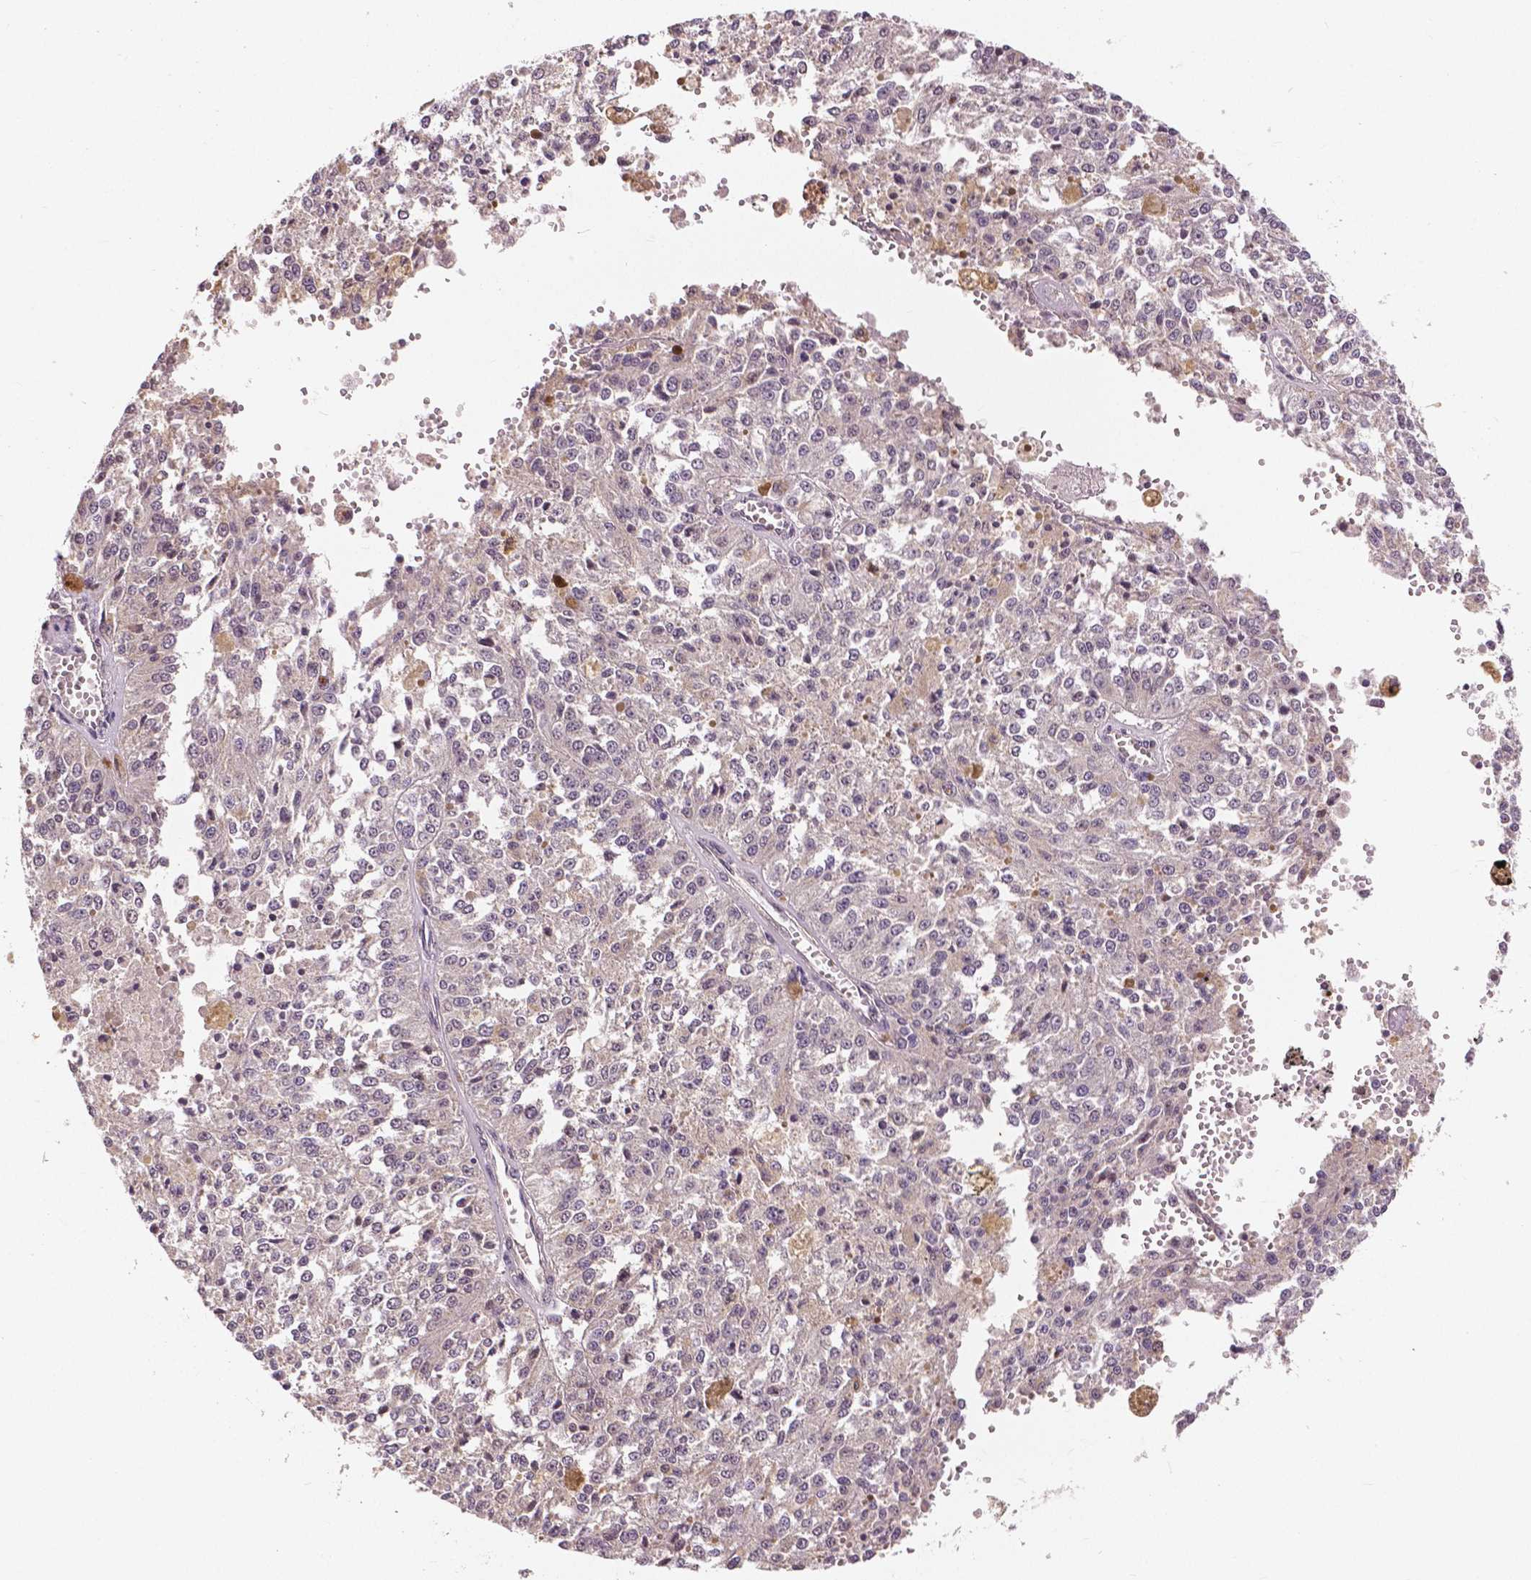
{"staining": {"intensity": "negative", "quantity": "none", "location": "none"}, "tissue": "melanoma", "cell_type": "Tumor cells", "image_type": "cancer", "snomed": [{"axis": "morphology", "description": "Malignant melanoma, Metastatic site"}, {"axis": "topography", "description": "Lymph node"}], "caption": "A histopathology image of human malignant melanoma (metastatic site) is negative for staining in tumor cells. (Immunohistochemistry (ihc), brightfield microscopy, high magnification).", "gene": "MAP1LC3B", "patient": {"sex": "female", "age": 64}}